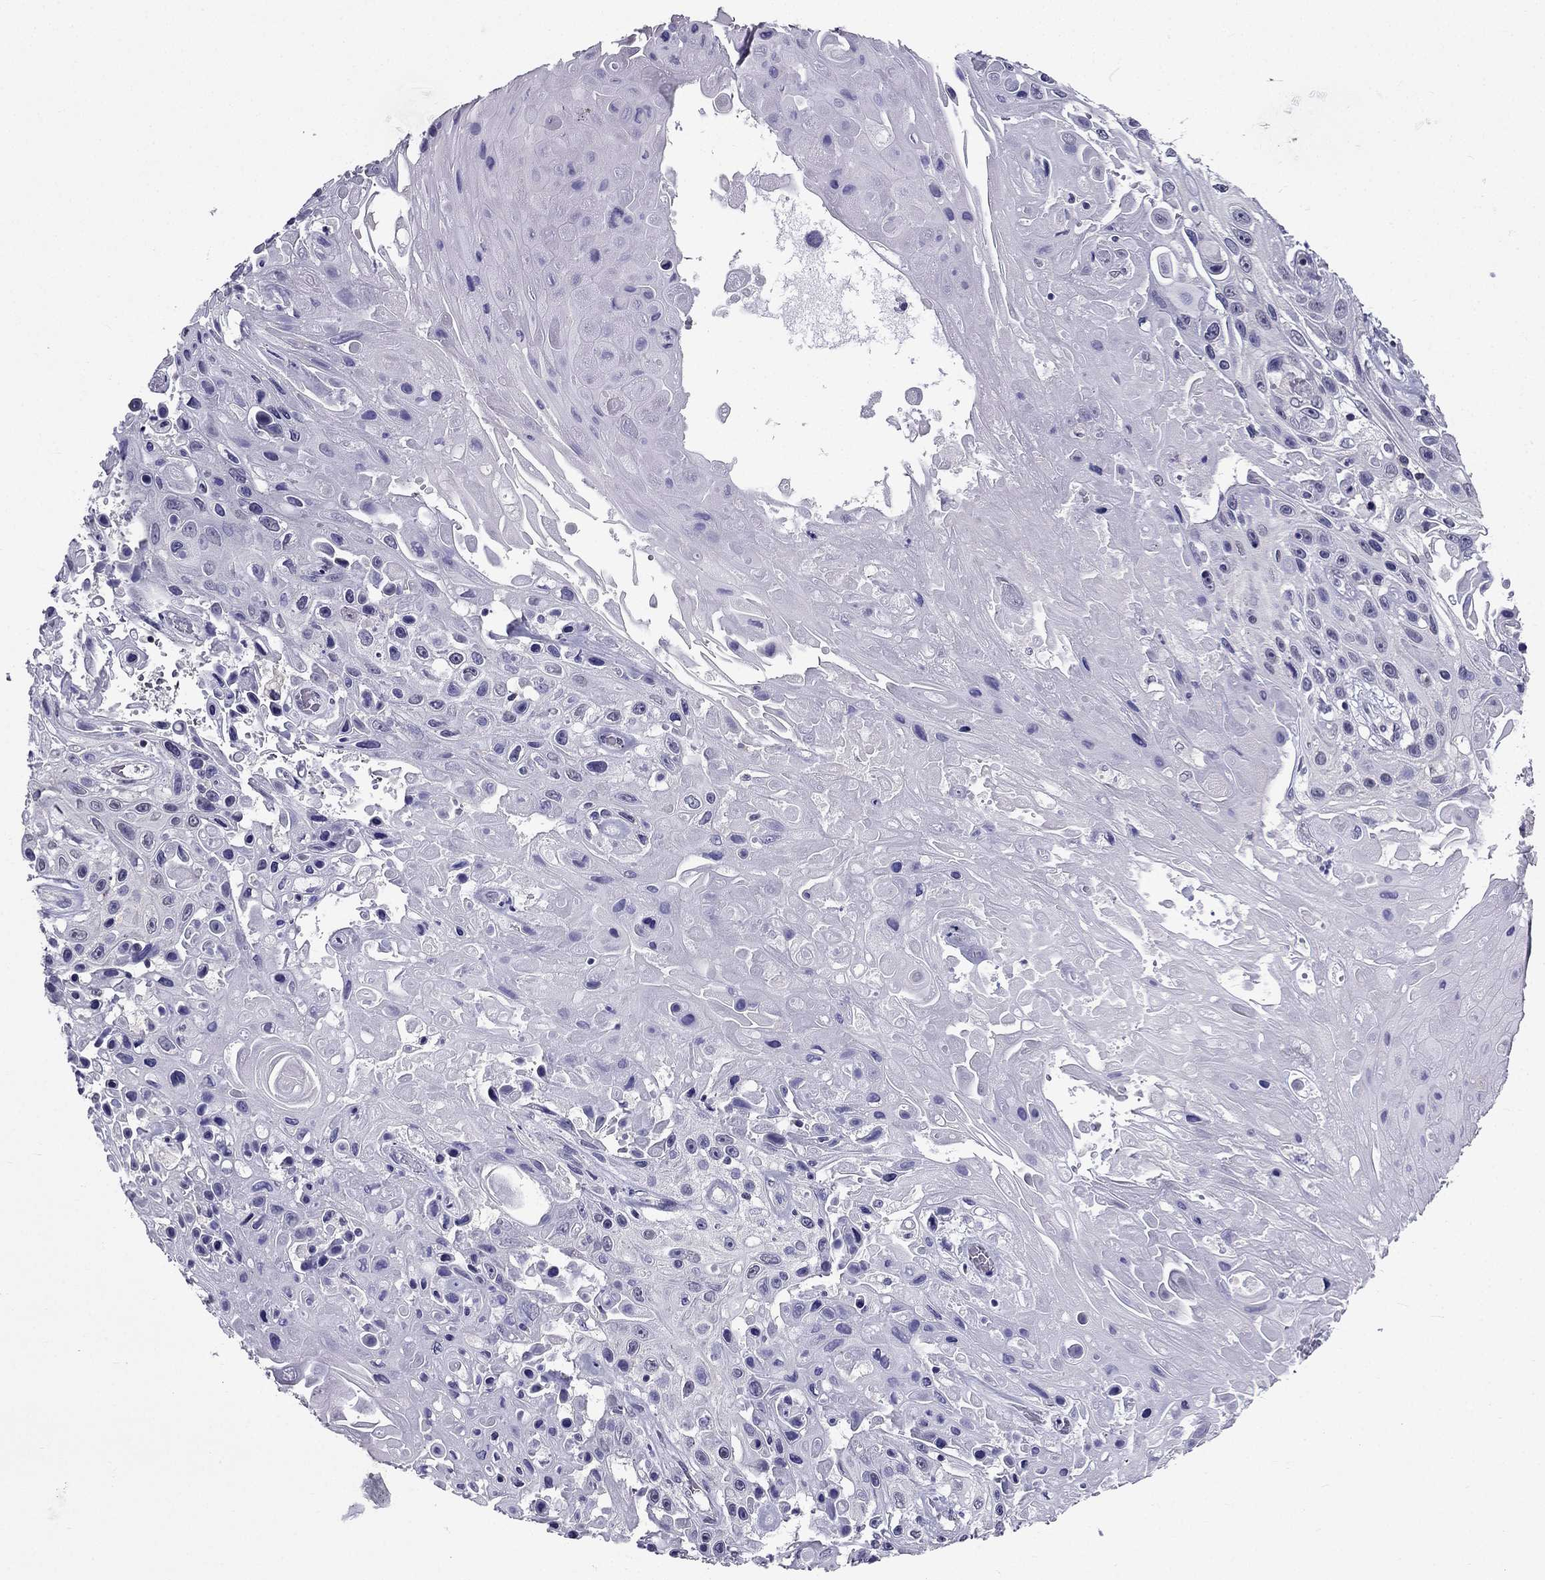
{"staining": {"intensity": "negative", "quantity": "none", "location": "none"}, "tissue": "skin cancer", "cell_type": "Tumor cells", "image_type": "cancer", "snomed": [{"axis": "morphology", "description": "Squamous cell carcinoma, NOS"}, {"axis": "topography", "description": "Skin"}], "caption": "The IHC photomicrograph has no significant expression in tumor cells of skin cancer tissue. (Stains: DAB IHC with hematoxylin counter stain, Microscopy: brightfield microscopy at high magnification).", "gene": "AAK1", "patient": {"sex": "male", "age": 82}}